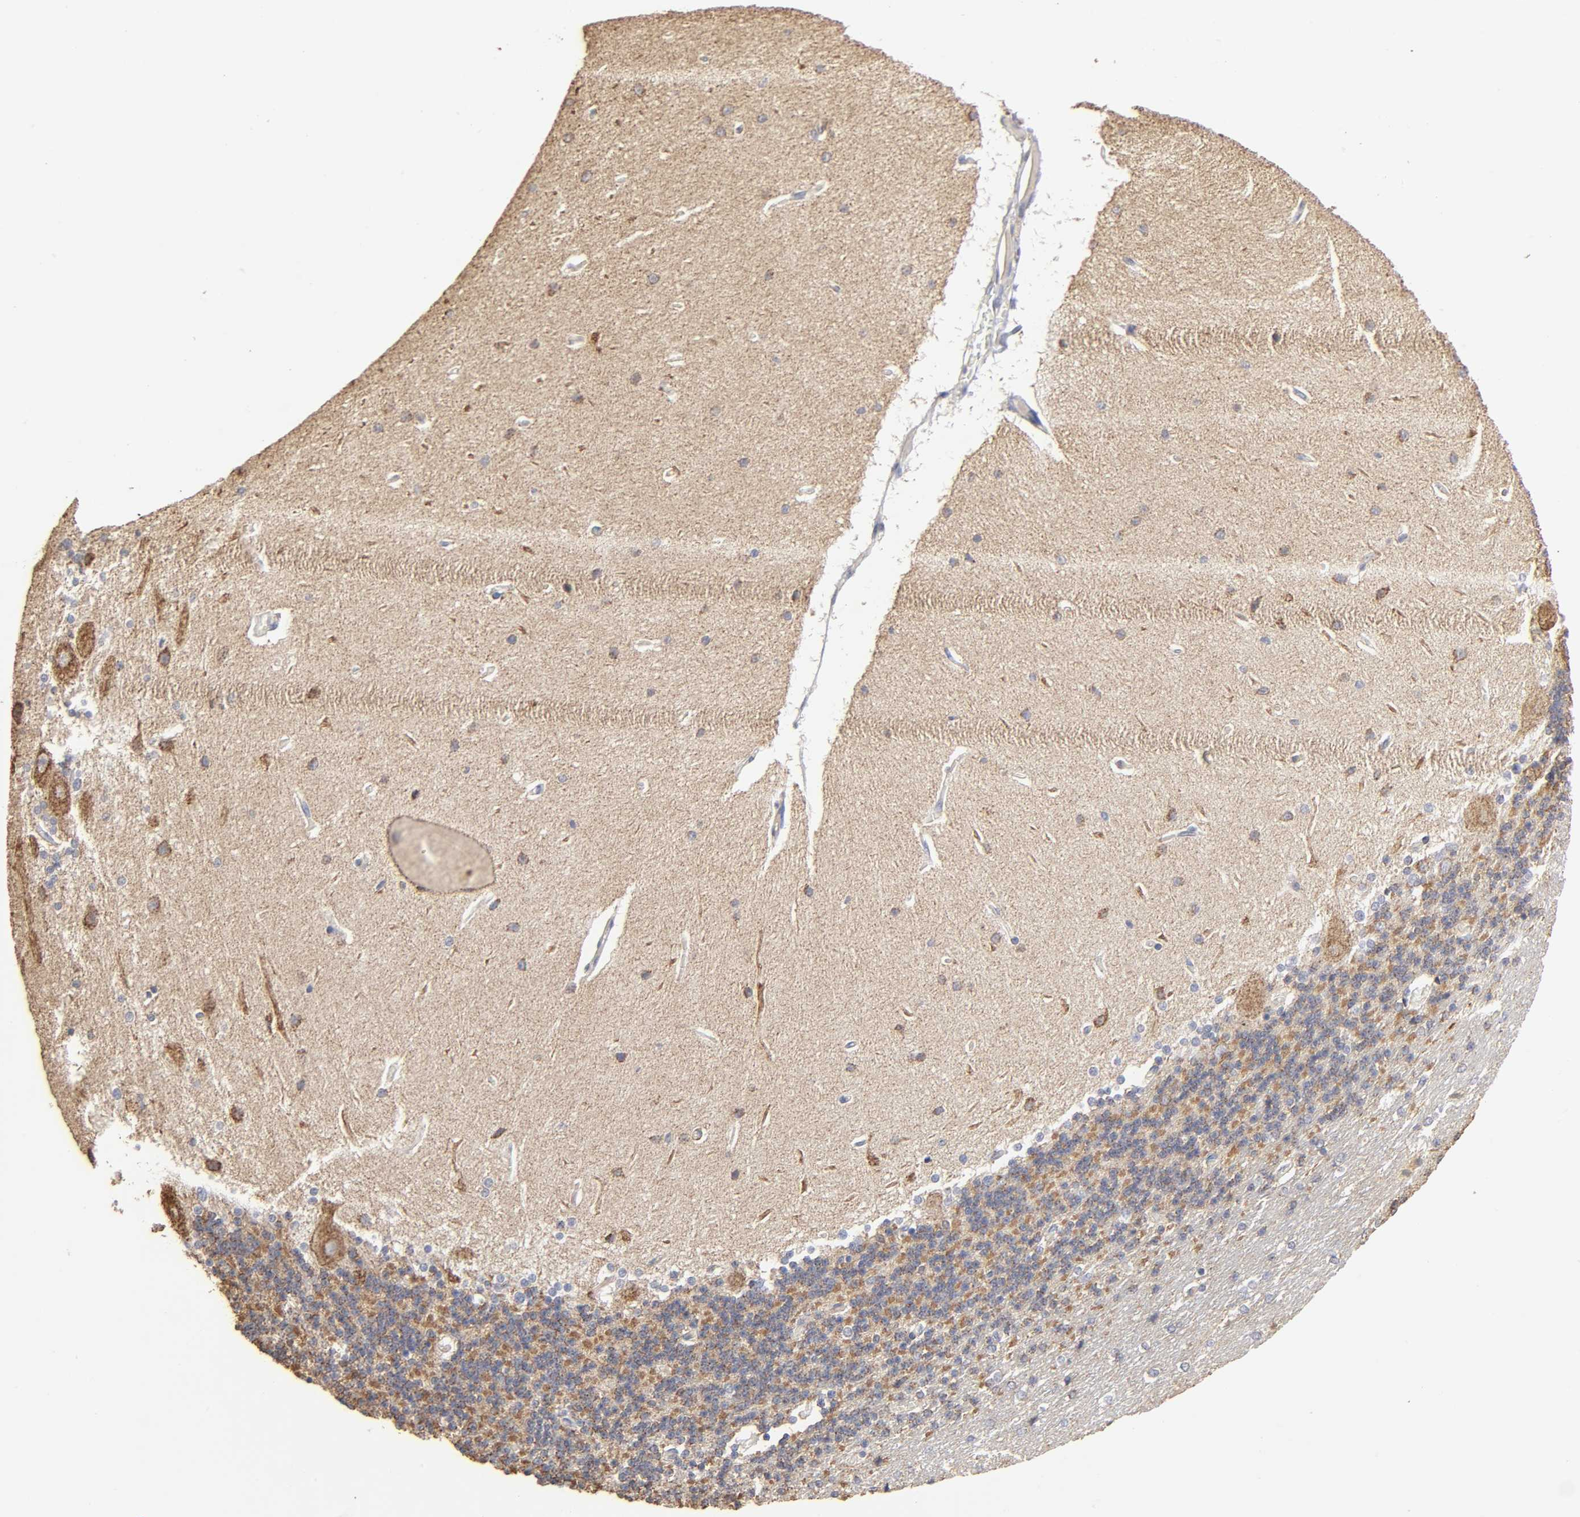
{"staining": {"intensity": "strong", "quantity": "25%-75%", "location": "cytoplasmic/membranous"}, "tissue": "cerebellum", "cell_type": "Cells in granular layer", "image_type": "normal", "snomed": [{"axis": "morphology", "description": "Normal tissue, NOS"}, {"axis": "topography", "description": "Cerebellum"}], "caption": "Immunohistochemical staining of benign human cerebellum reveals 25%-75% levels of strong cytoplasmic/membranous protein staining in approximately 25%-75% of cells in granular layer.", "gene": "CYCS", "patient": {"sex": "female", "age": 54}}